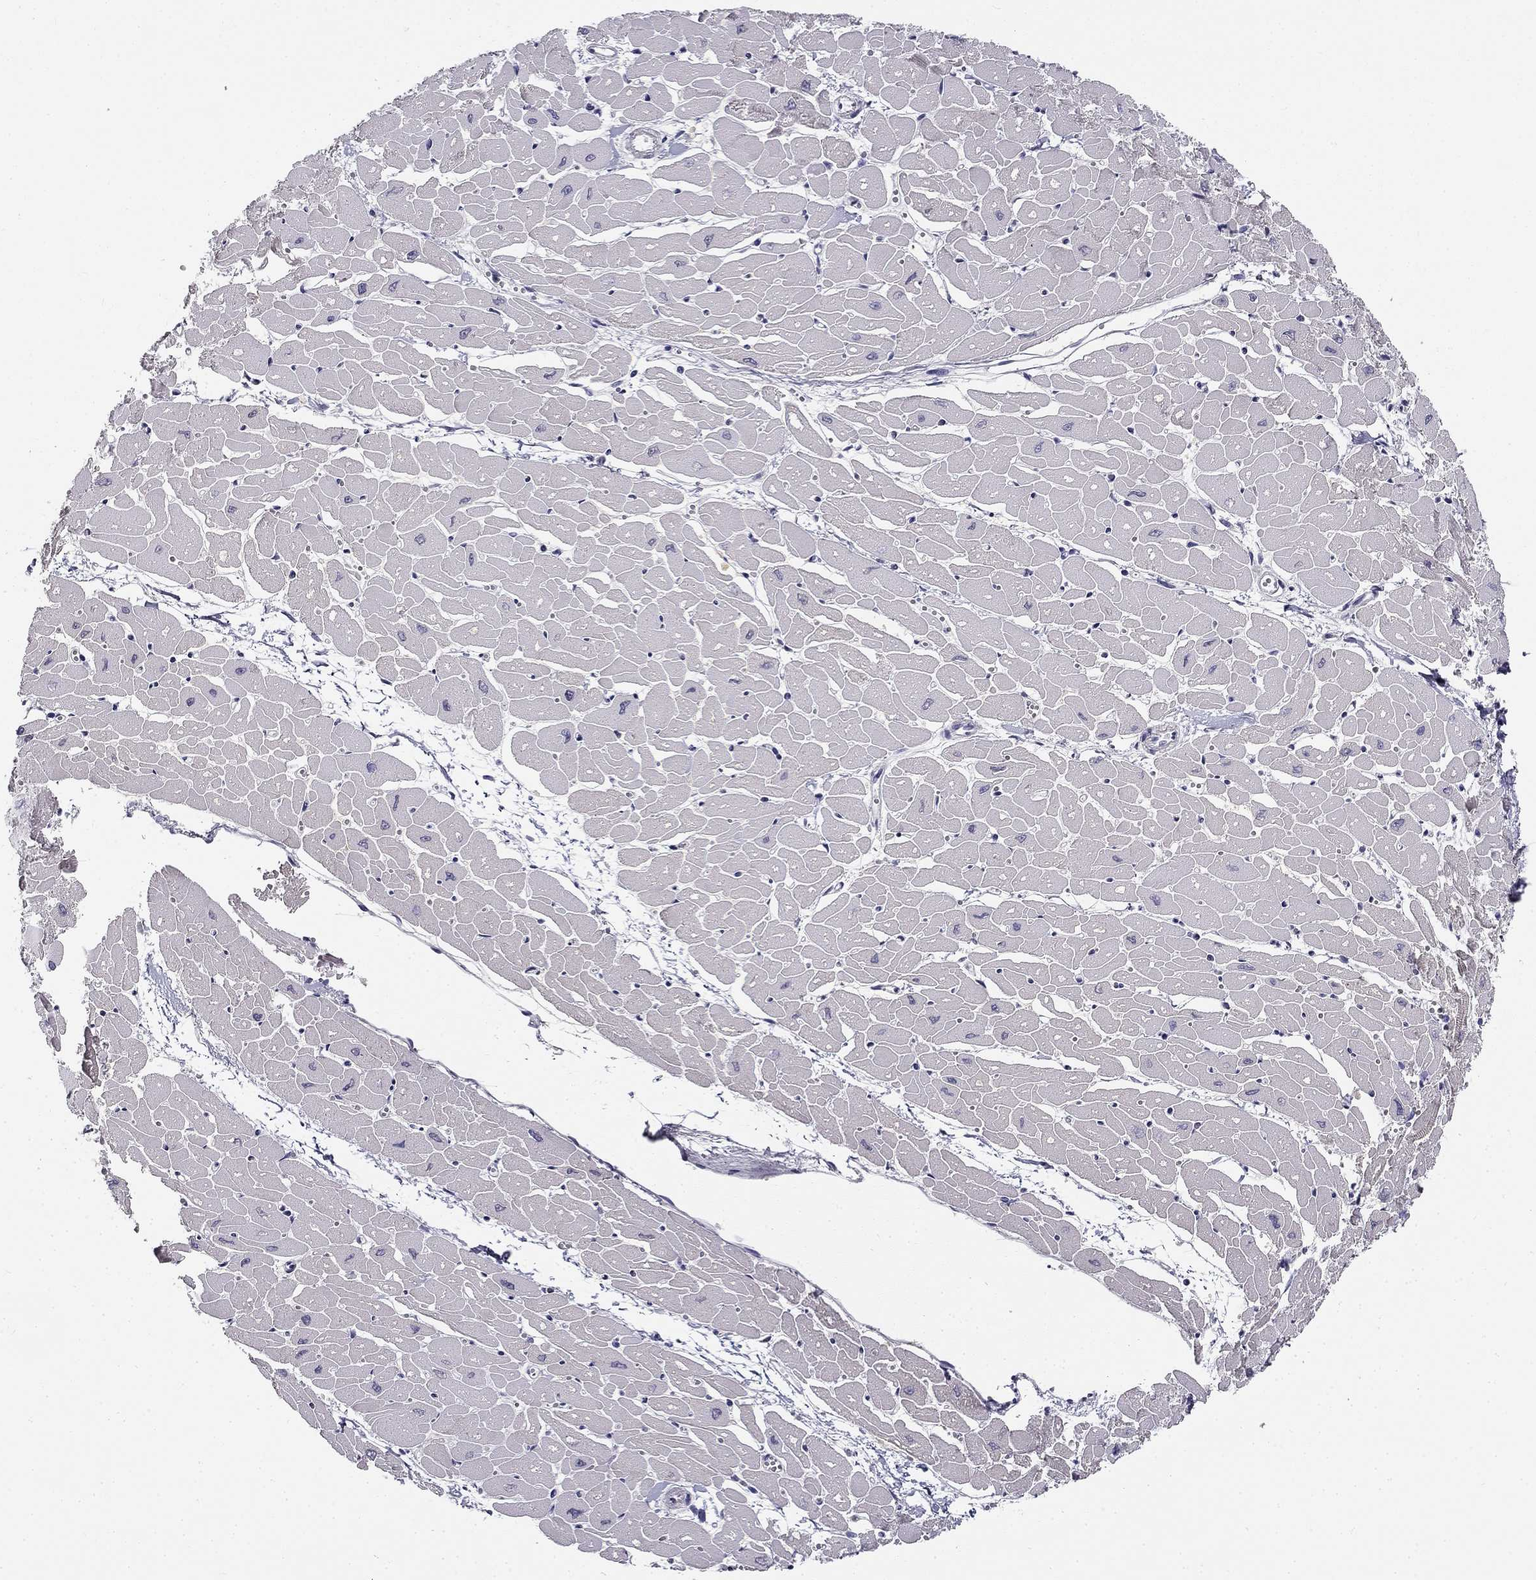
{"staining": {"intensity": "negative", "quantity": "none", "location": "none"}, "tissue": "heart muscle", "cell_type": "Cardiomyocytes", "image_type": "normal", "snomed": [{"axis": "morphology", "description": "Normal tissue, NOS"}, {"axis": "topography", "description": "Heart"}], "caption": "Image shows no significant protein staining in cardiomyocytes of unremarkable heart muscle.", "gene": "CNR1", "patient": {"sex": "male", "age": 57}}